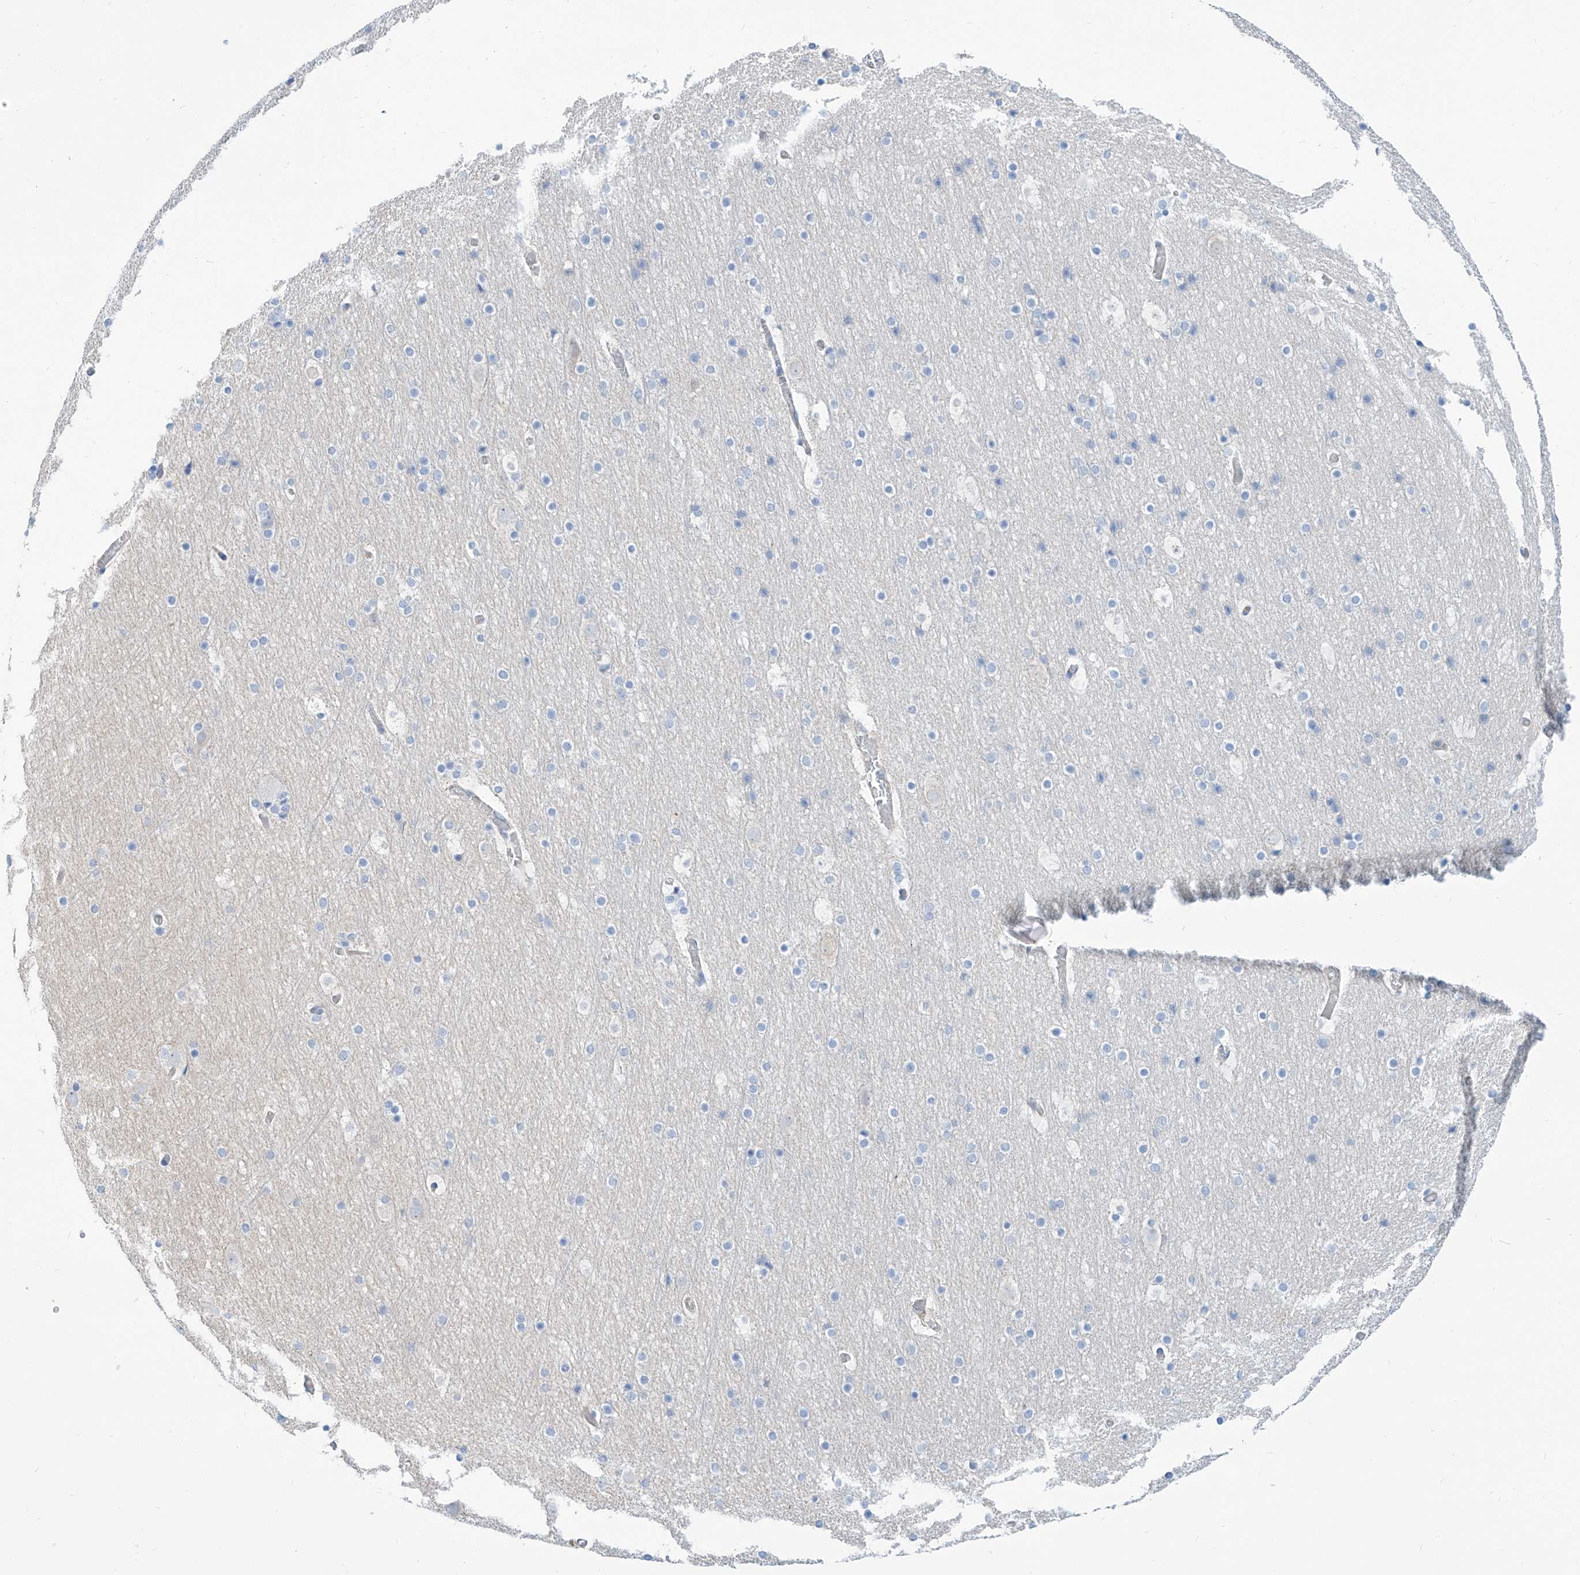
{"staining": {"intensity": "weak", "quantity": "<25%", "location": "cytoplasmic/membranous"}, "tissue": "cerebral cortex", "cell_type": "Endothelial cells", "image_type": "normal", "snomed": [{"axis": "morphology", "description": "Normal tissue, NOS"}, {"axis": "topography", "description": "Cerebral cortex"}], "caption": "A photomicrograph of cerebral cortex stained for a protein reveals no brown staining in endothelial cells. (Stains: DAB immunohistochemistry with hematoxylin counter stain, Microscopy: brightfield microscopy at high magnification).", "gene": "TMEM209", "patient": {"sex": "male", "age": 57}}